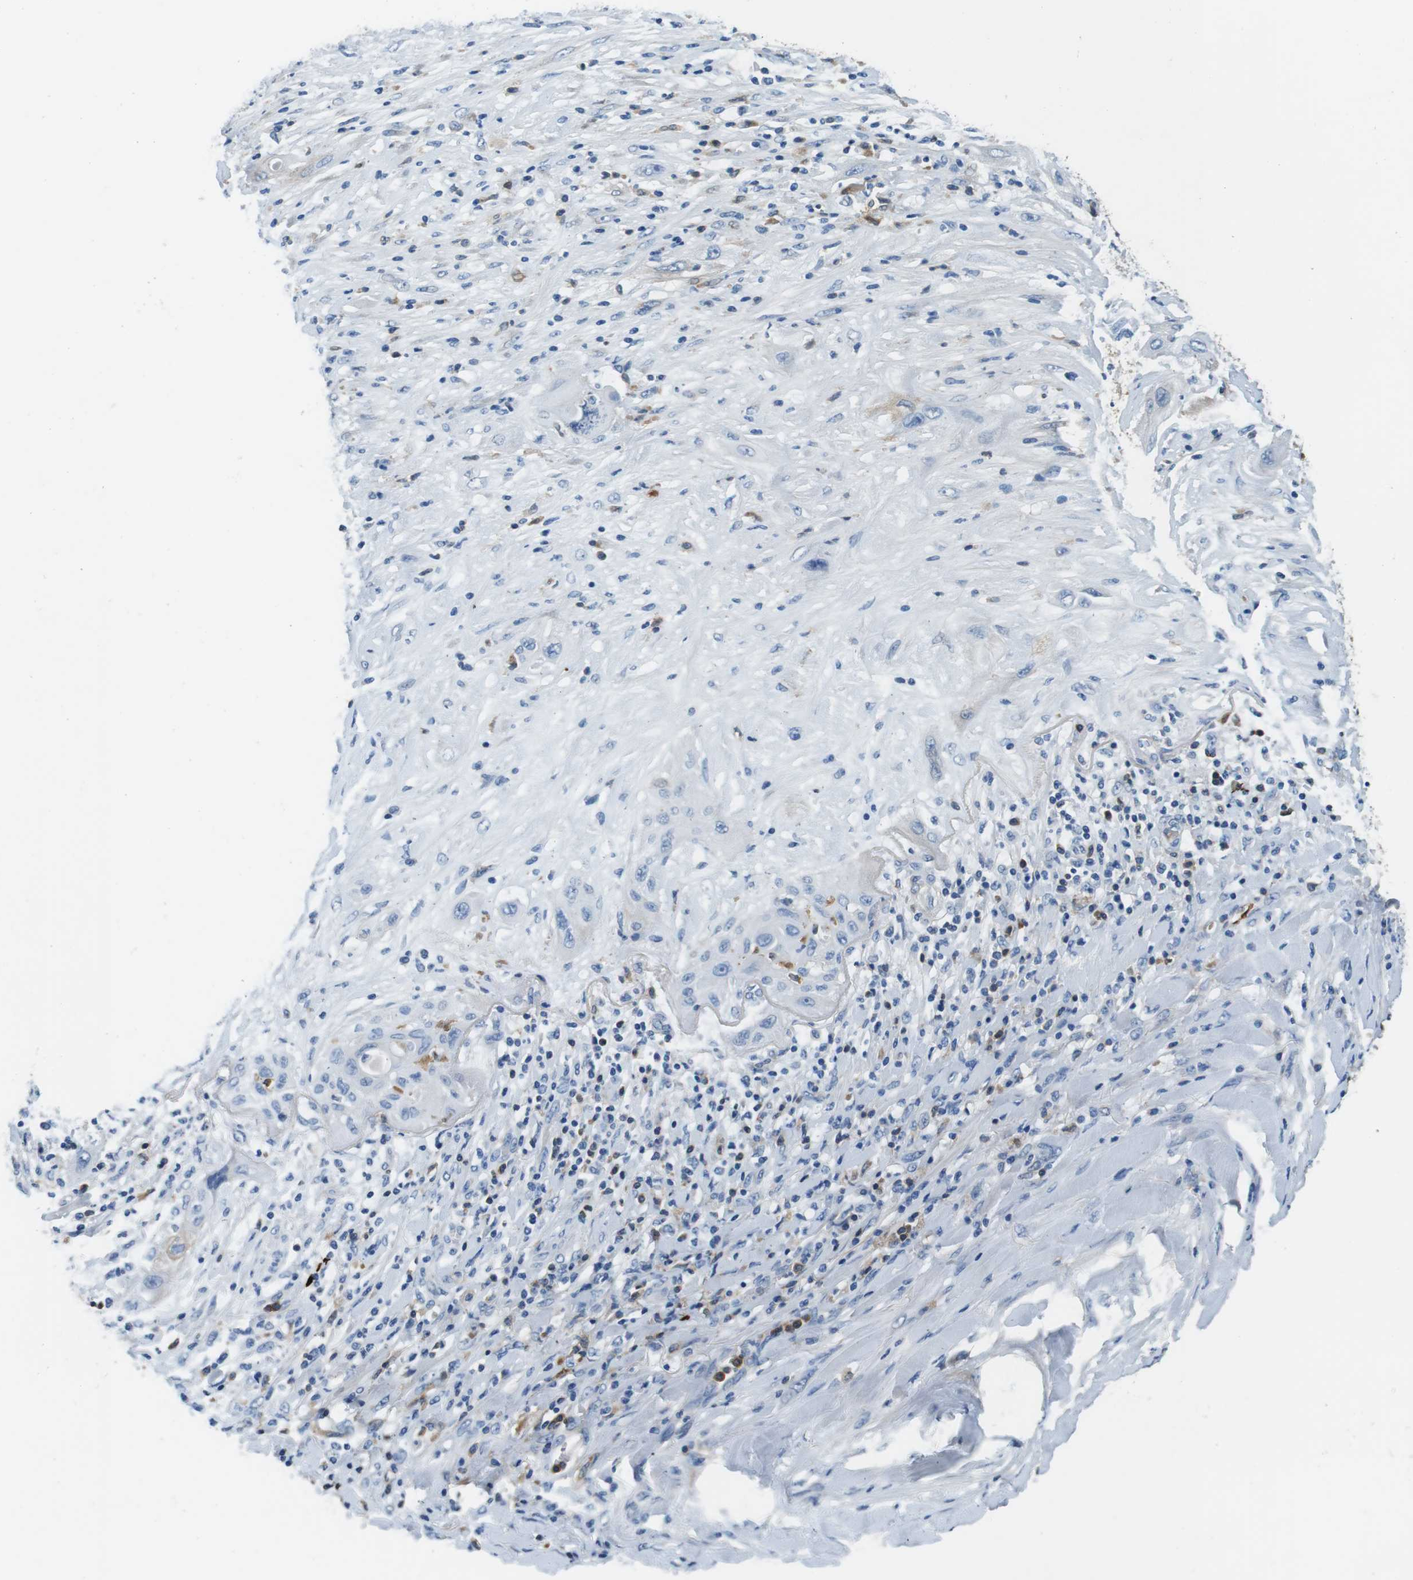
{"staining": {"intensity": "negative", "quantity": "none", "location": "none"}, "tissue": "lung cancer", "cell_type": "Tumor cells", "image_type": "cancer", "snomed": [{"axis": "morphology", "description": "Squamous cell carcinoma, NOS"}, {"axis": "topography", "description": "Lung"}], "caption": "Tumor cells show no significant positivity in lung cancer. Brightfield microscopy of immunohistochemistry stained with DAB (brown) and hematoxylin (blue), captured at high magnification.", "gene": "IGHD", "patient": {"sex": "female", "age": 47}}